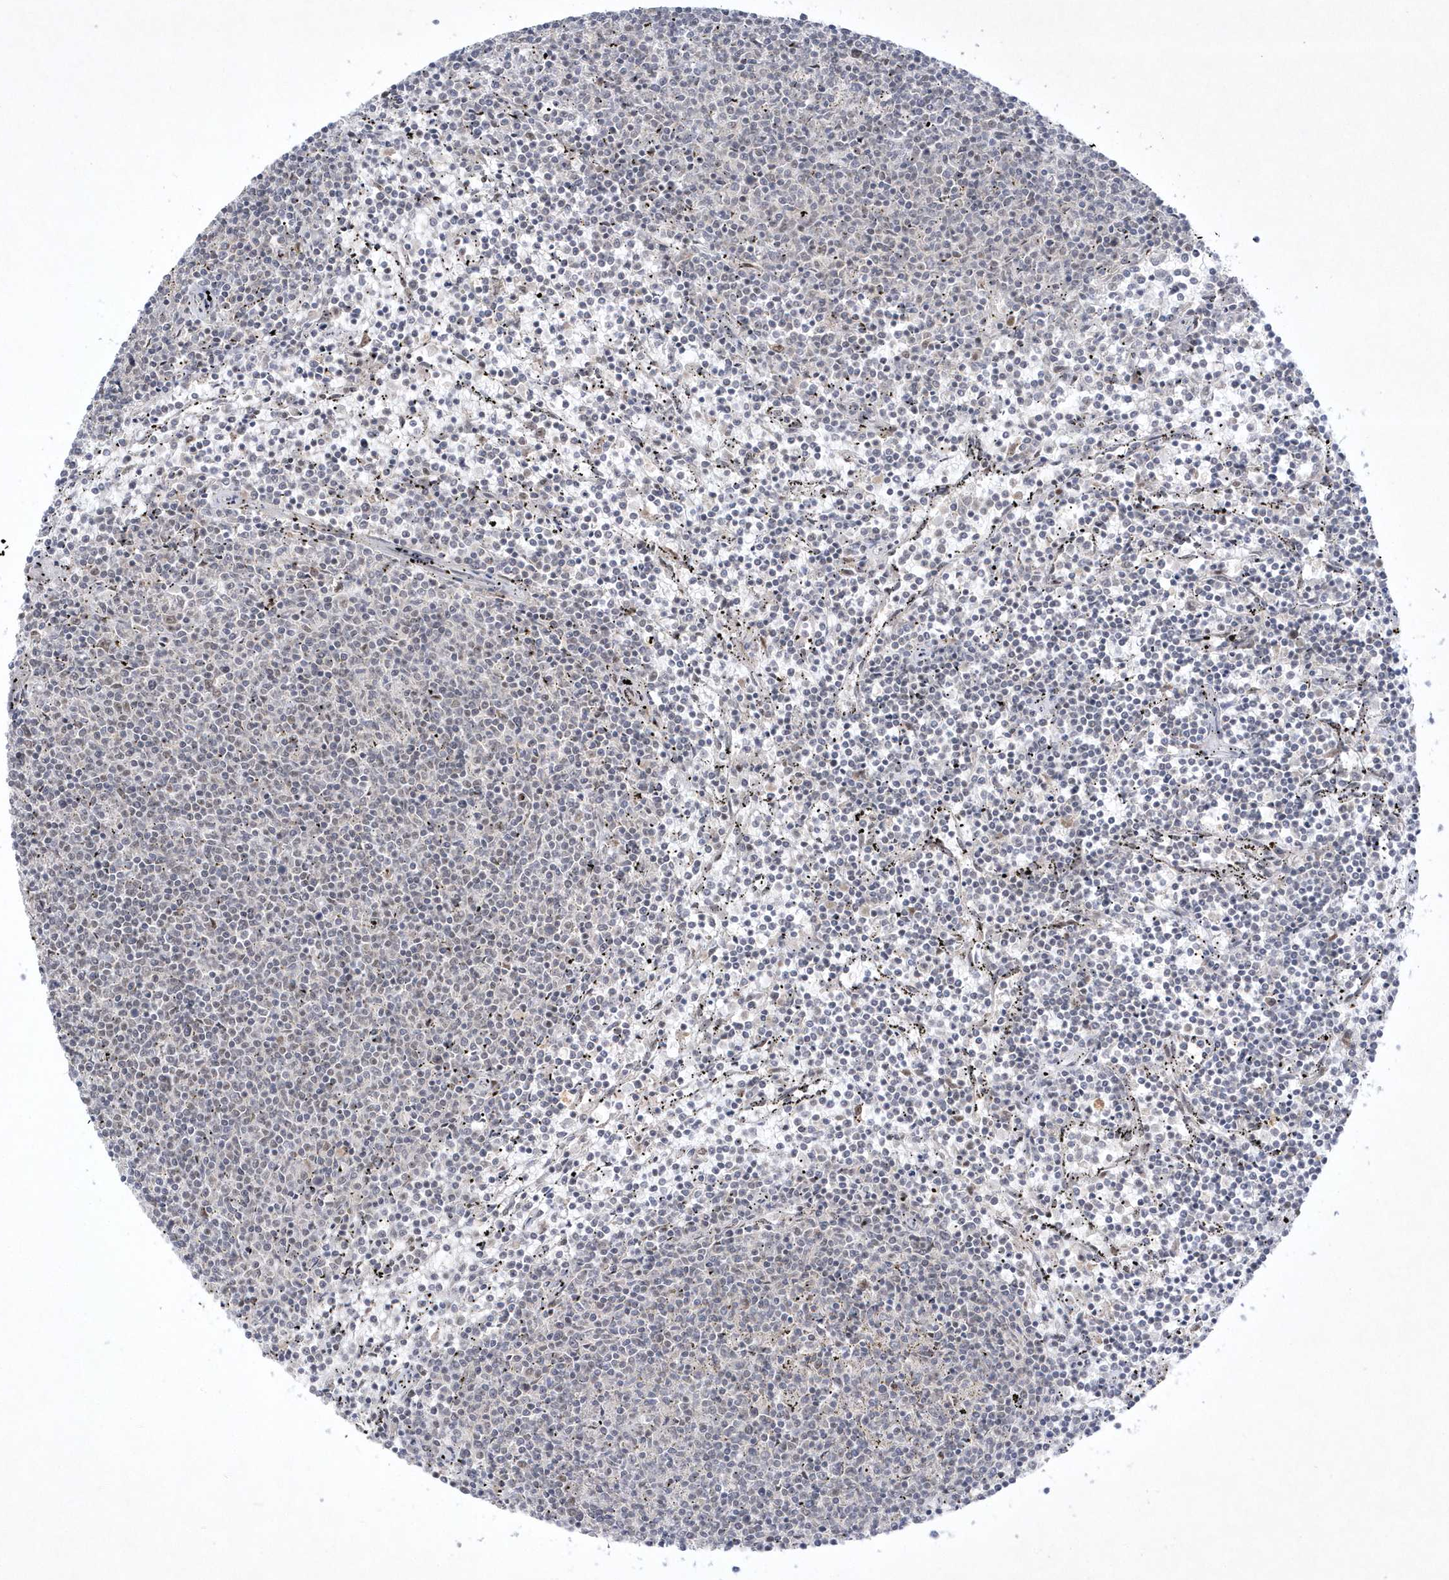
{"staining": {"intensity": "negative", "quantity": "none", "location": "none"}, "tissue": "lymphoma", "cell_type": "Tumor cells", "image_type": "cancer", "snomed": [{"axis": "morphology", "description": "Malignant lymphoma, non-Hodgkin's type, Low grade"}, {"axis": "topography", "description": "Spleen"}], "caption": "An image of lymphoma stained for a protein demonstrates no brown staining in tumor cells.", "gene": "CPSF3", "patient": {"sex": "female", "age": 50}}